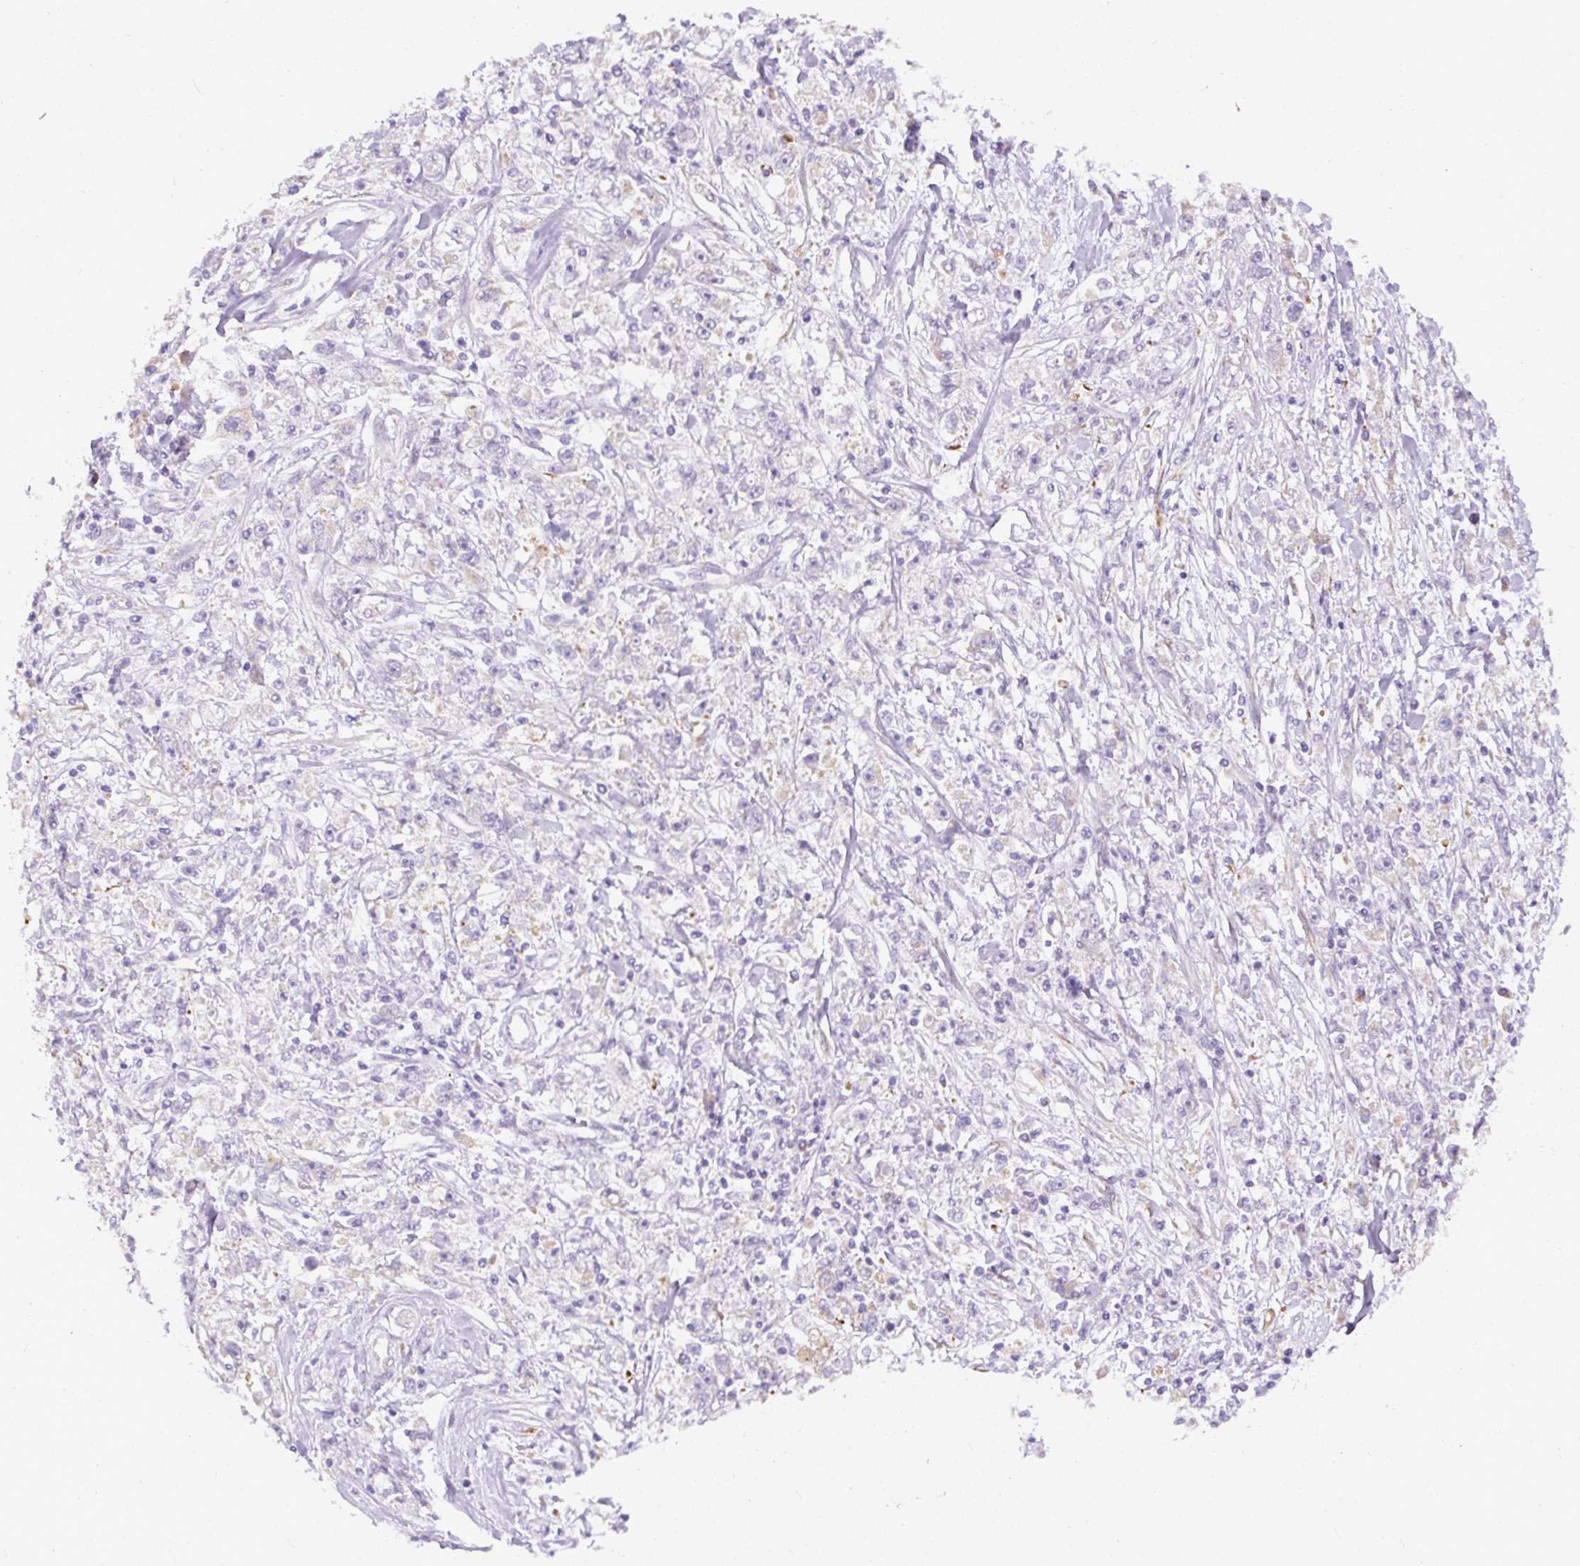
{"staining": {"intensity": "negative", "quantity": "none", "location": "none"}, "tissue": "stomach cancer", "cell_type": "Tumor cells", "image_type": "cancer", "snomed": [{"axis": "morphology", "description": "Adenocarcinoma, NOS"}, {"axis": "topography", "description": "Stomach"}], "caption": "Protein analysis of stomach cancer shows no significant expression in tumor cells. Nuclei are stained in blue.", "gene": "FAM149A", "patient": {"sex": "female", "age": 59}}